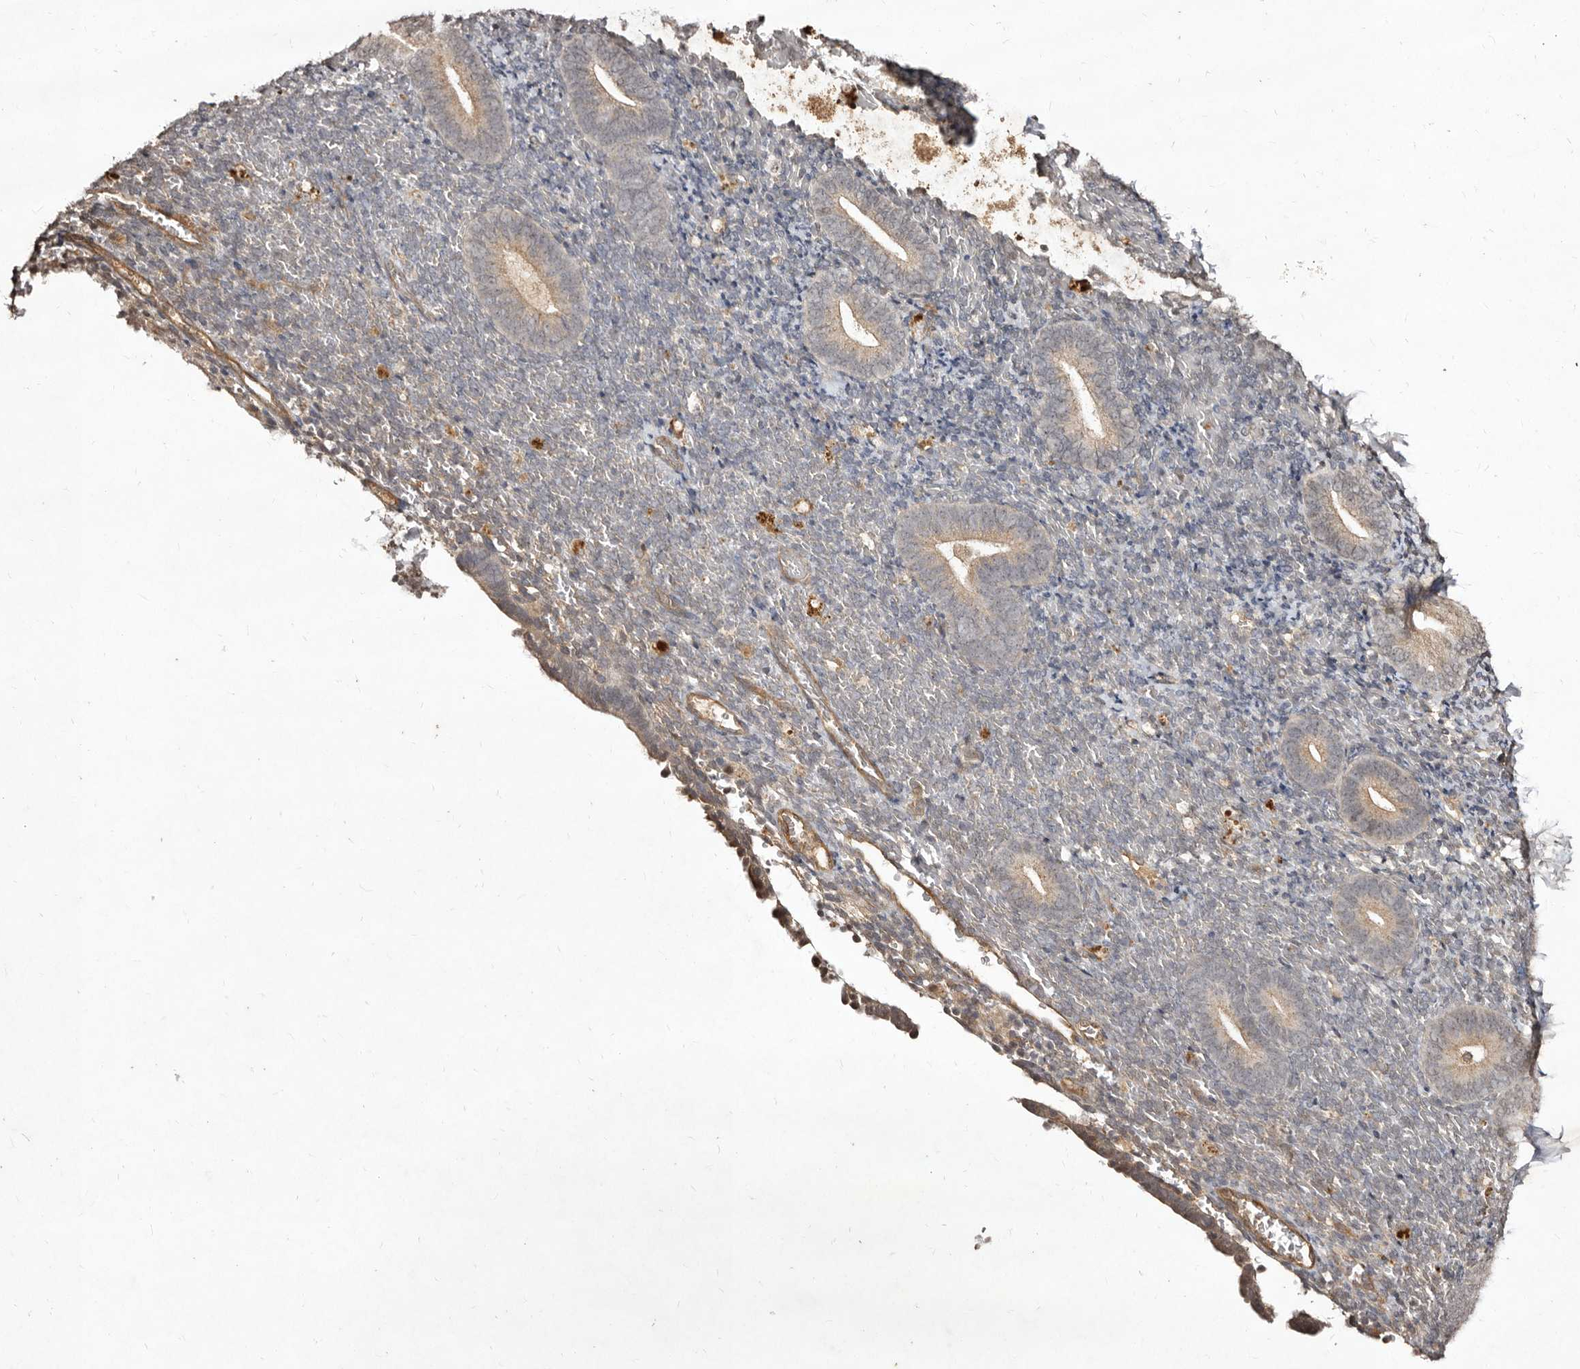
{"staining": {"intensity": "weak", "quantity": "25%-75%", "location": "cytoplasmic/membranous"}, "tissue": "endometrium", "cell_type": "Cells in endometrial stroma", "image_type": "normal", "snomed": [{"axis": "morphology", "description": "Normal tissue, NOS"}, {"axis": "topography", "description": "Endometrium"}], "caption": "Immunohistochemistry photomicrograph of unremarkable endometrium: endometrium stained using immunohistochemistry reveals low levels of weak protein expression localized specifically in the cytoplasmic/membranous of cells in endometrial stroma, appearing as a cytoplasmic/membranous brown color.", "gene": "LCORL", "patient": {"sex": "female", "age": 51}}